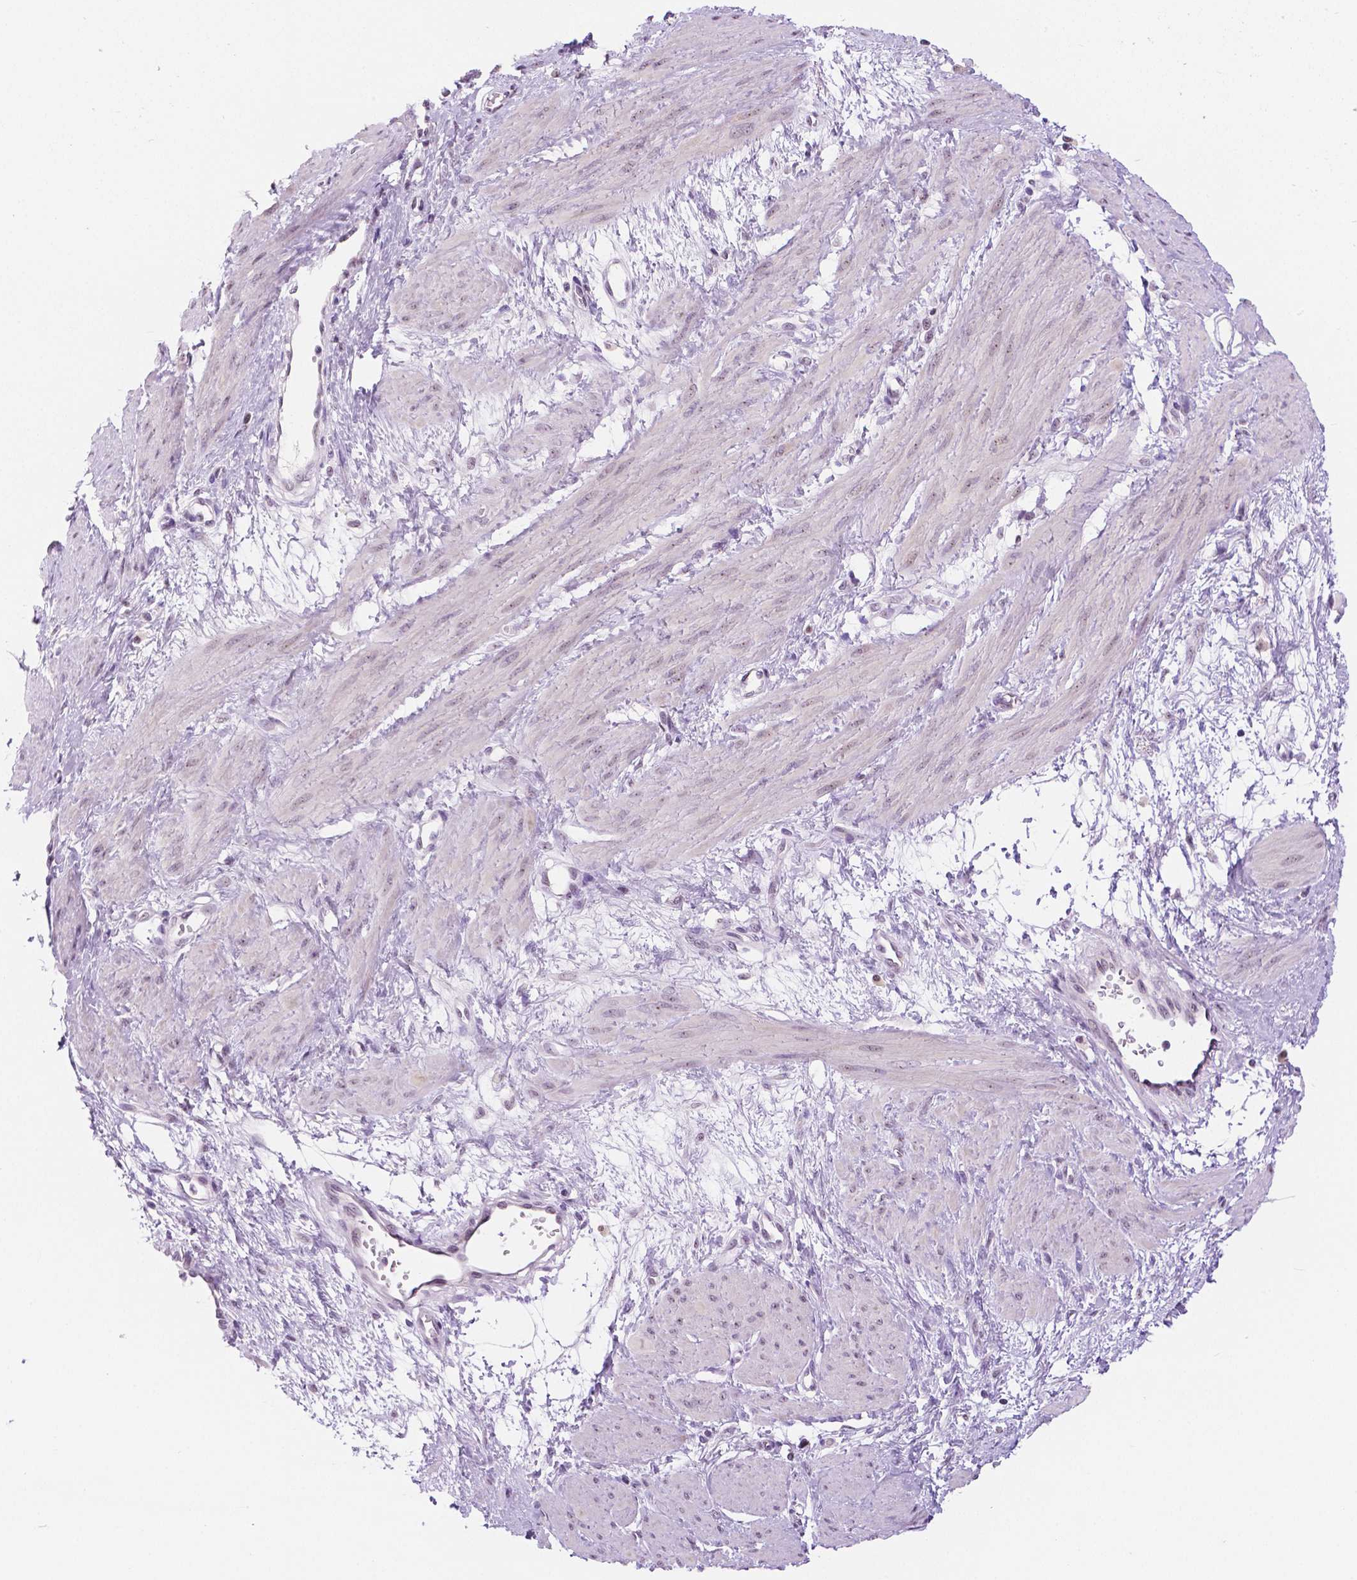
{"staining": {"intensity": "weak", "quantity": "25%-75%", "location": "nuclear"}, "tissue": "smooth muscle", "cell_type": "Smooth muscle cells", "image_type": "normal", "snomed": [{"axis": "morphology", "description": "Normal tissue, NOS"}, {"axis": "topography", "description": "Smooth muscle"}, {"axis": "topography", "description": "Uterus"}], "caption": "Protein expression by immunohistochemistry (IHC) reveals weak nuclear positivity in approximately 25%-75% of smooth muscle cells in unremarkable smooth muscle.", "gene": "NHP2", "patient": {"sex": "female", "age": 39}}